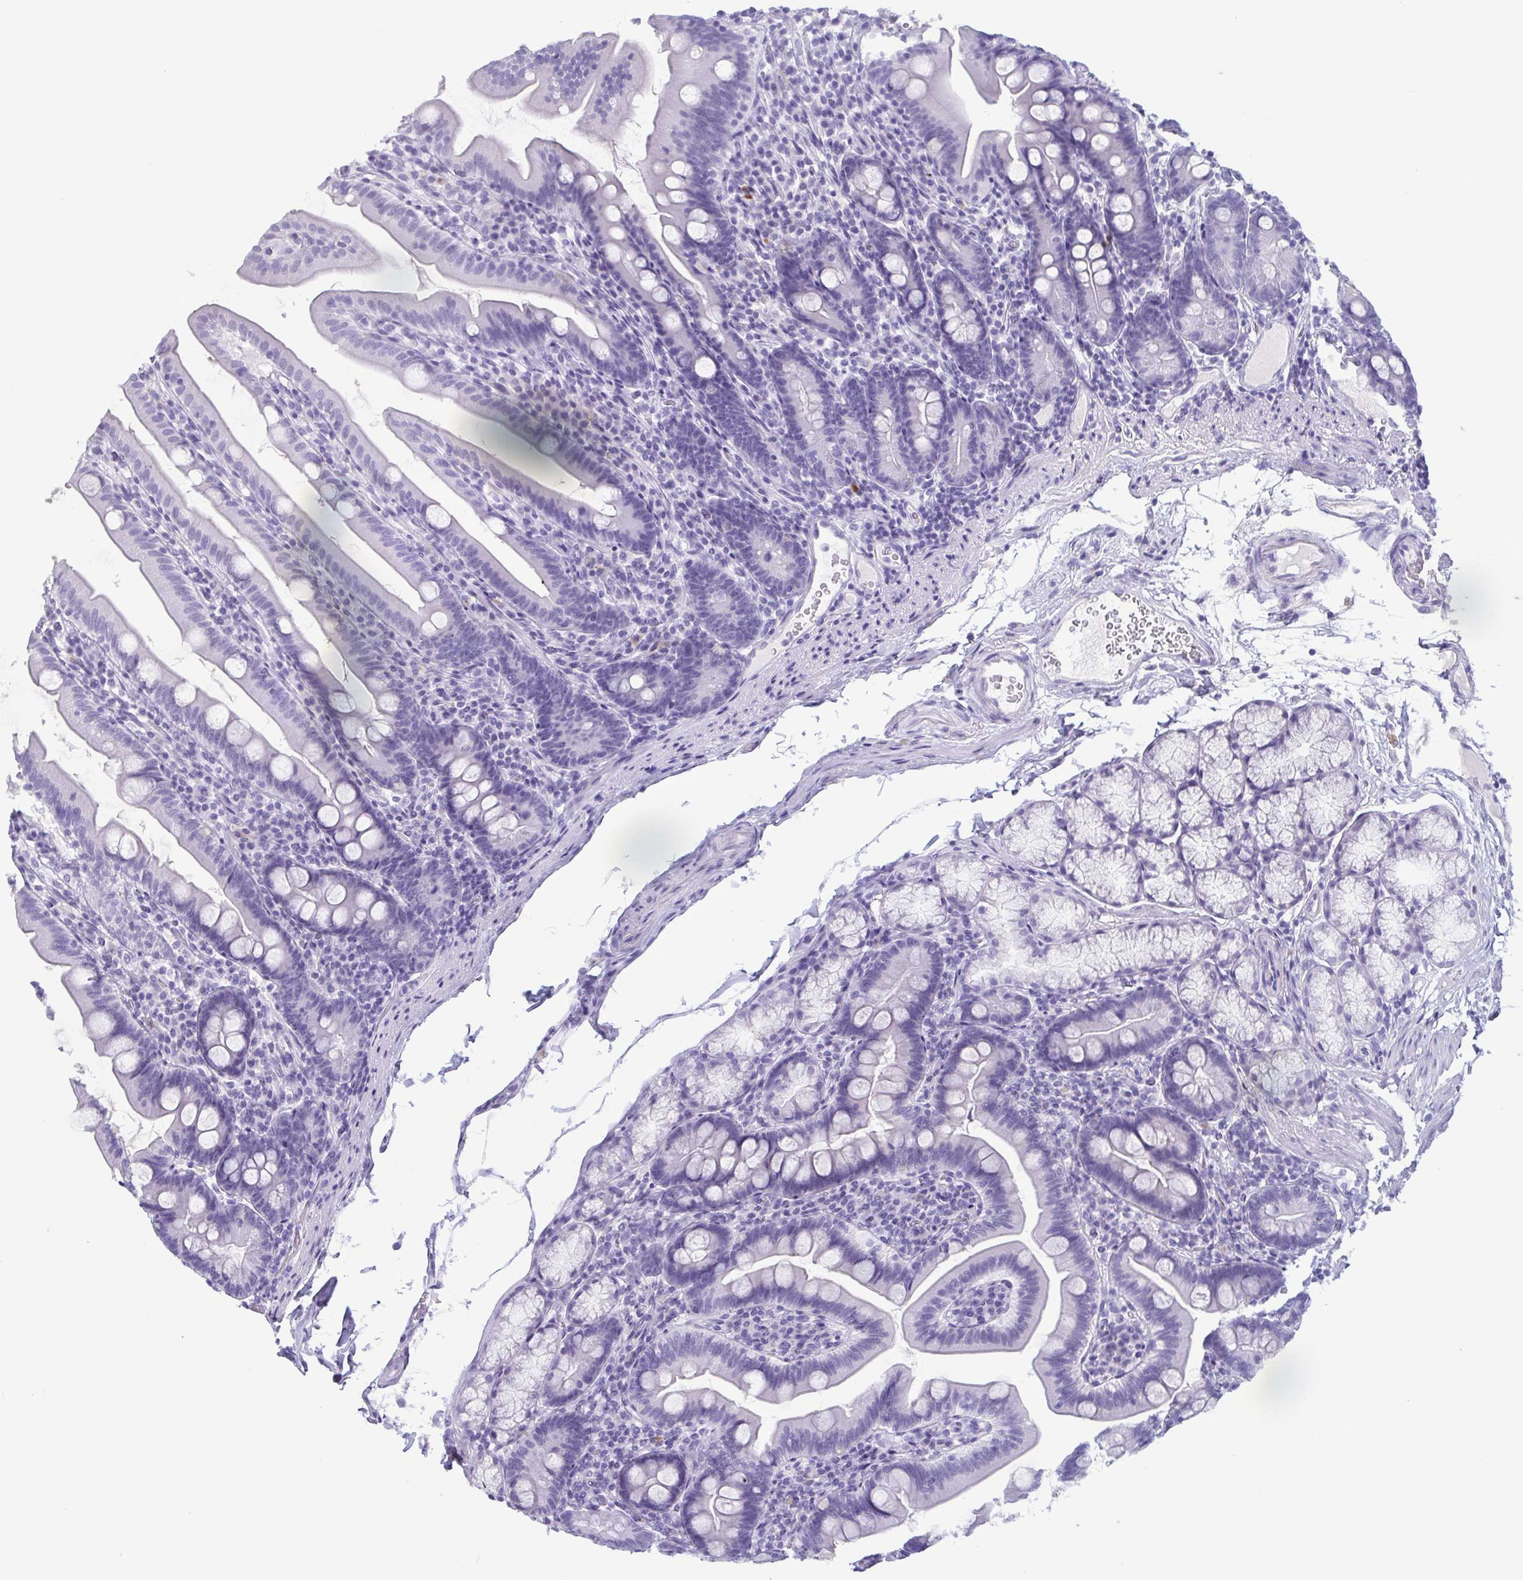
{"staining": {"intensity": "negative", "quantity": "none", "location": "none"}, "tissue": "duodenum", "cell_type": "Glandular cells", "image_type": "normal", "snomed": [{"axis": "morphology", "description": "Normal tissue, NOS"}, {"axis": "topography", "description": "Duodenum"}], "caption": "High power microscopy histopathology image of an immunohistochemistry (IHC) micrograph of normal duodenum, revealing no significant staining in glandular cells.", "gene": "LTF", "patient": {"sex": "female", "age": 67}}